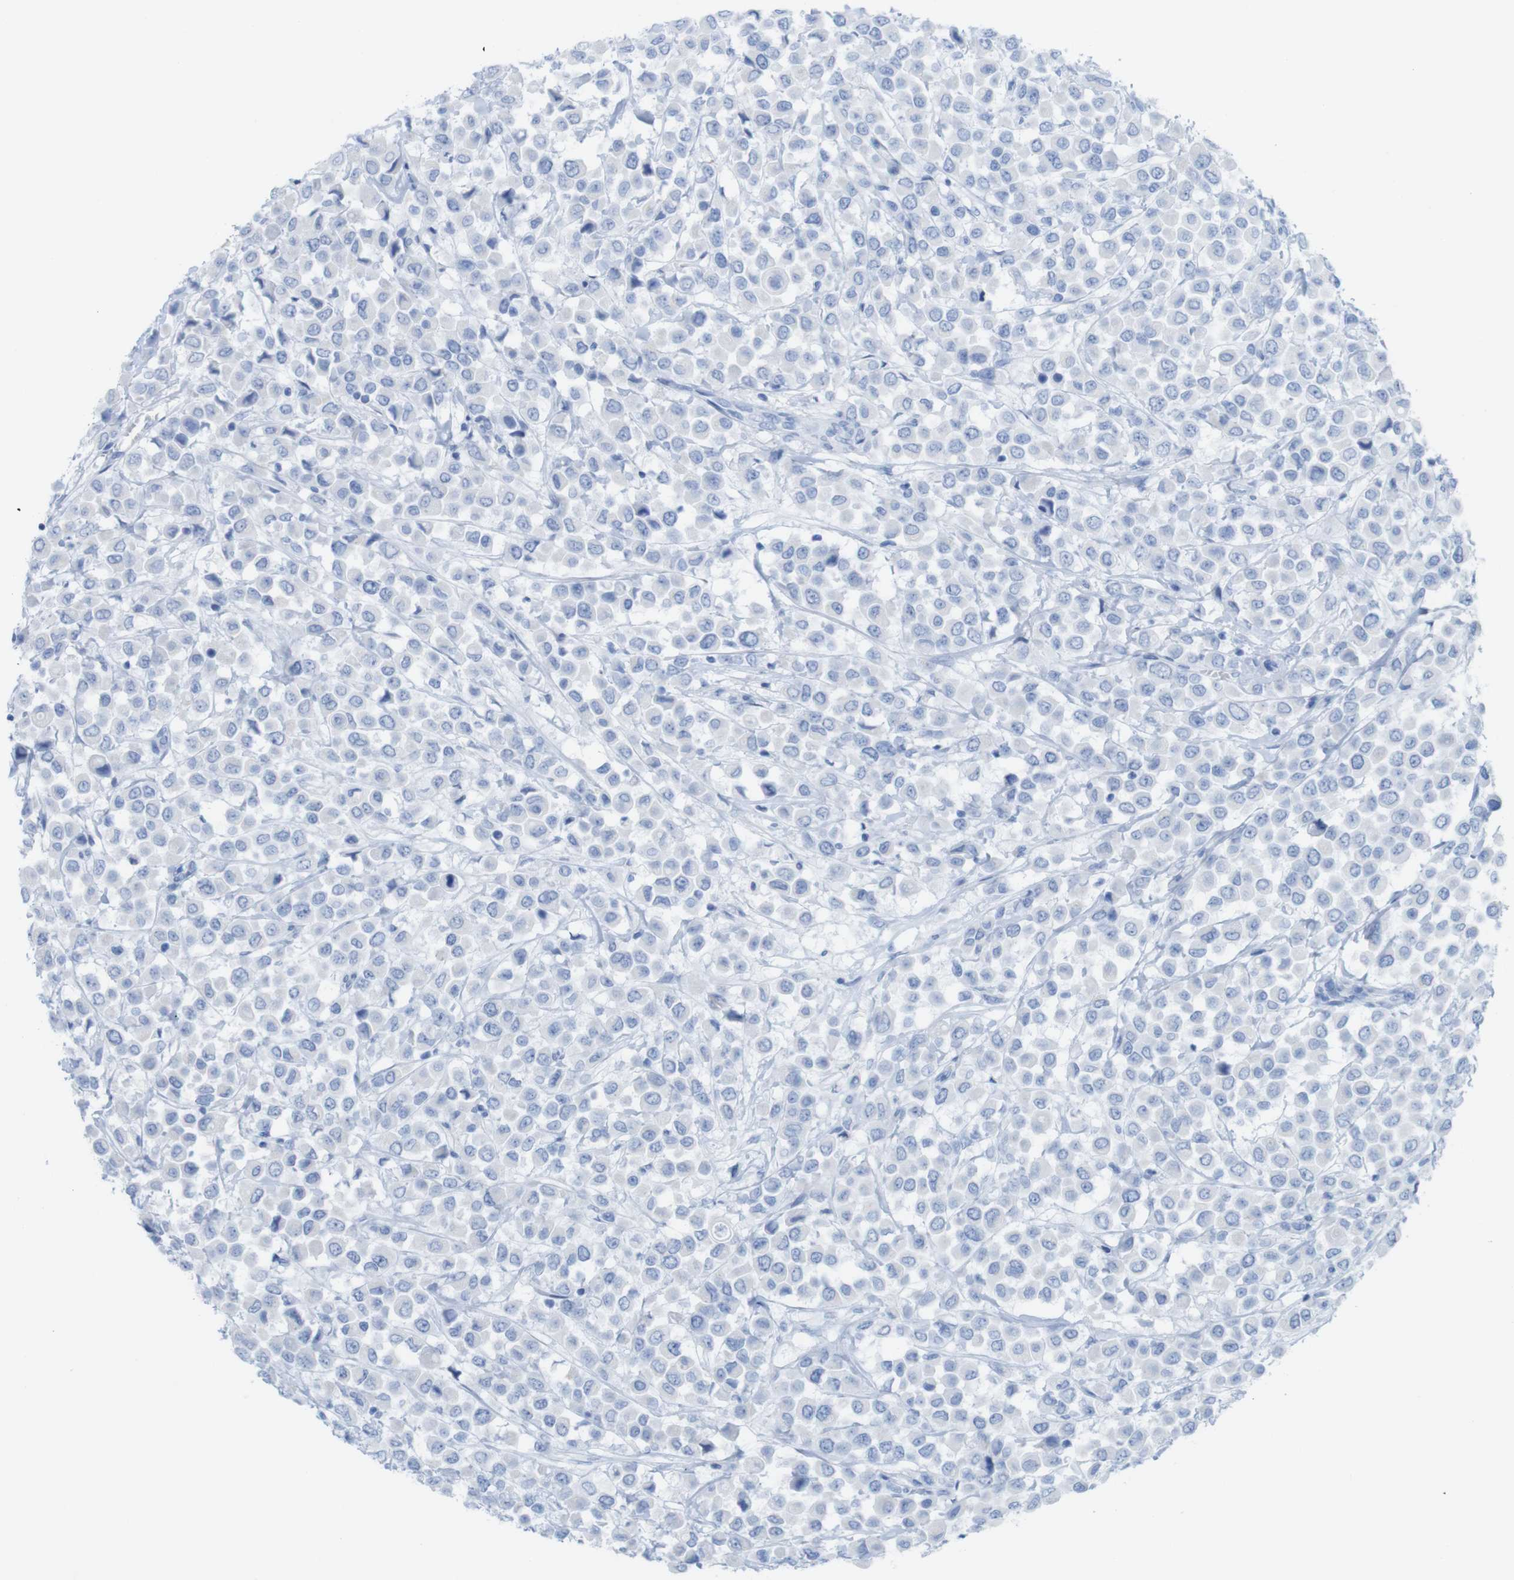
{"staining": {"intensity": "negative", "quantity": "none", "location": "none"}, "tissue": "breast cancer", "cell_type": "Tumor cells", "image_type": "cancer", "snomed": [{"axis": "morphology", "description": "Duct carcinoma"}, {"axis": "topography", "description": "Breast"}], "caption": "Immunohistochemical staining of human breast cancer (infiltrating ductal carcinoma) exhibits no significant positivity in tumor cells.", "gene": "MYH7", "patient": {"sex": "female", "age": 61}}